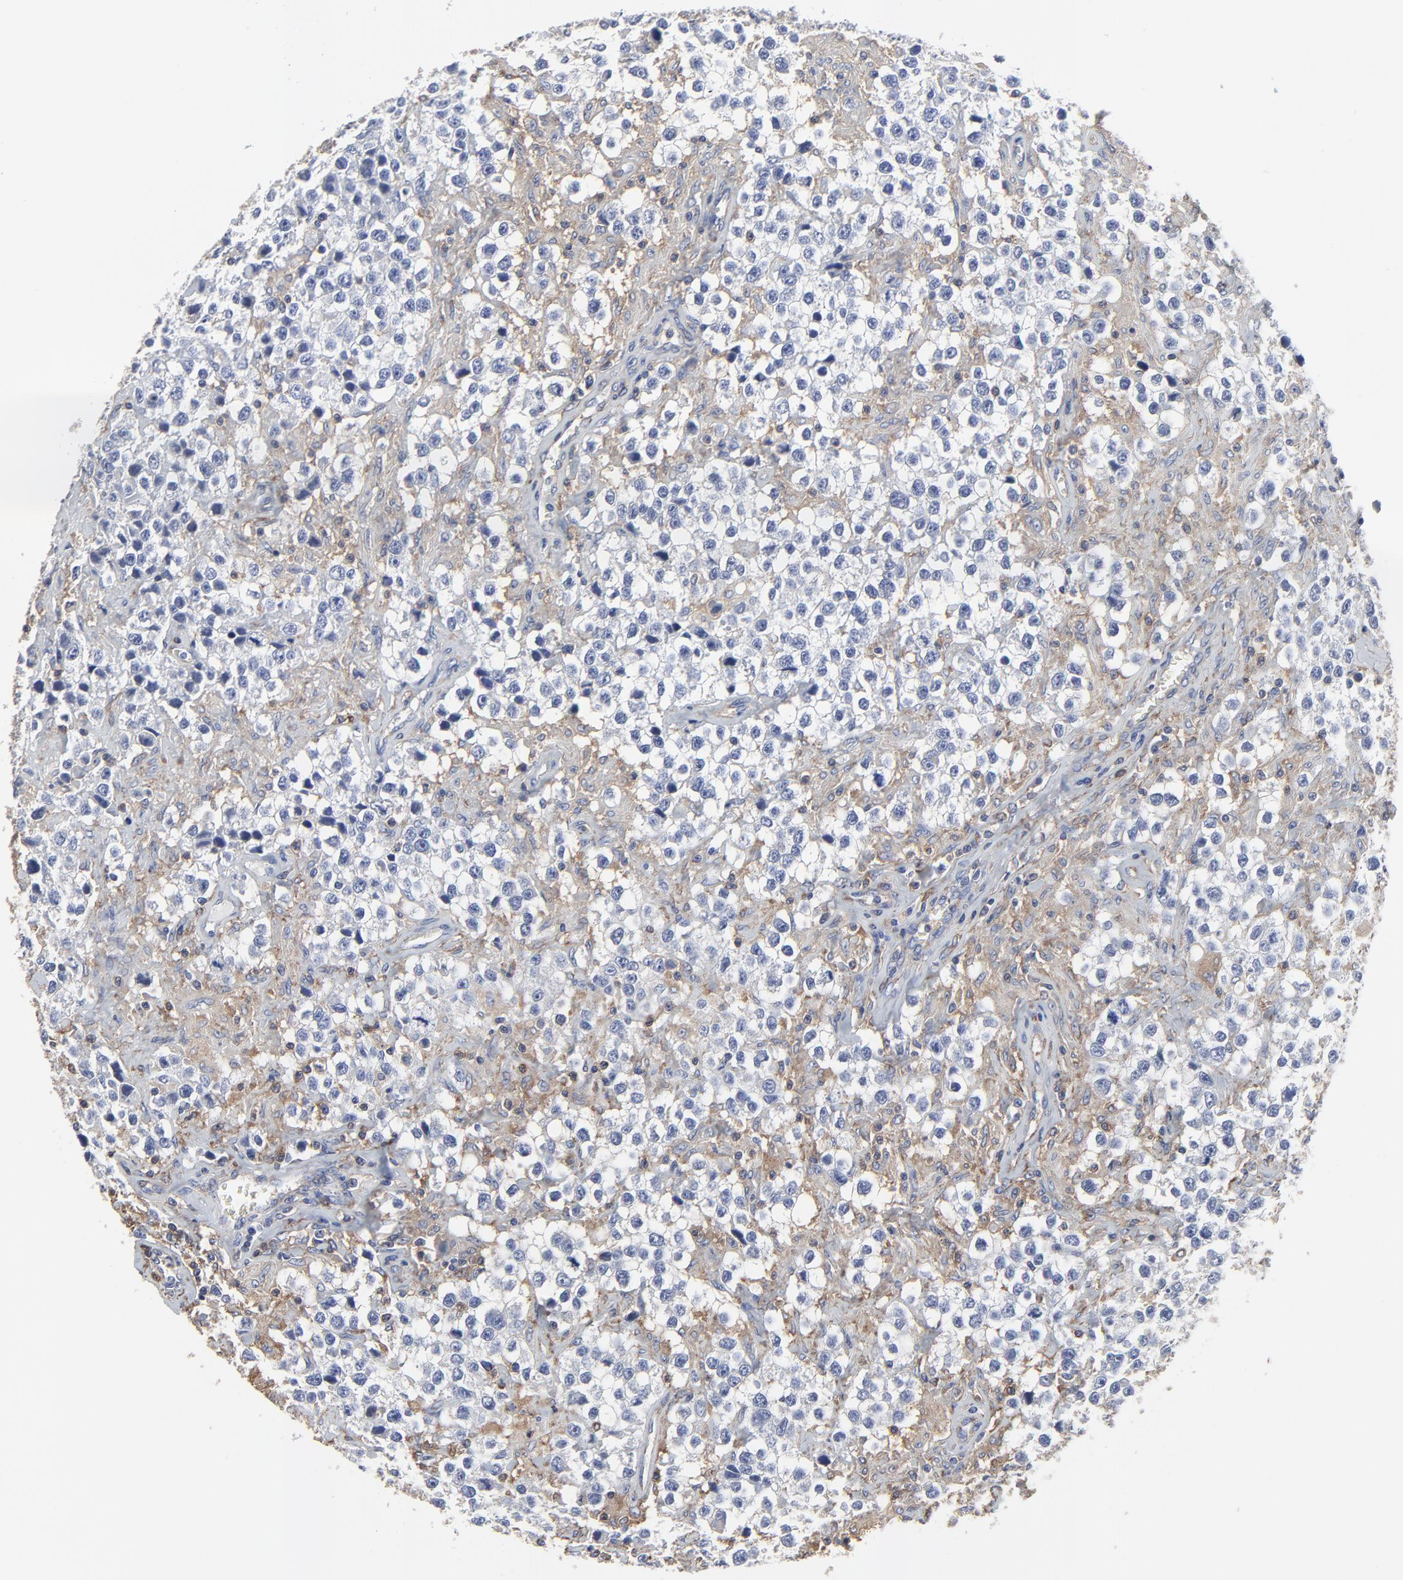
{"staining": {"intensity": "negative", "quantity": "none", "location": "none"}, "tissue": "testis cancer", "cell_type": "Tumor cells", "image_type": "cancer", "snomed": [{"axis": "morphology", "description": "Seminoma, NOS"}, {"axis": "topography", "description": "Testis"}], "caption": "An image of human seminoma (testis) is negative for staining in tumor cells.", "gene": "NXF3", "patient": {"sex": "male", "age": 43}}